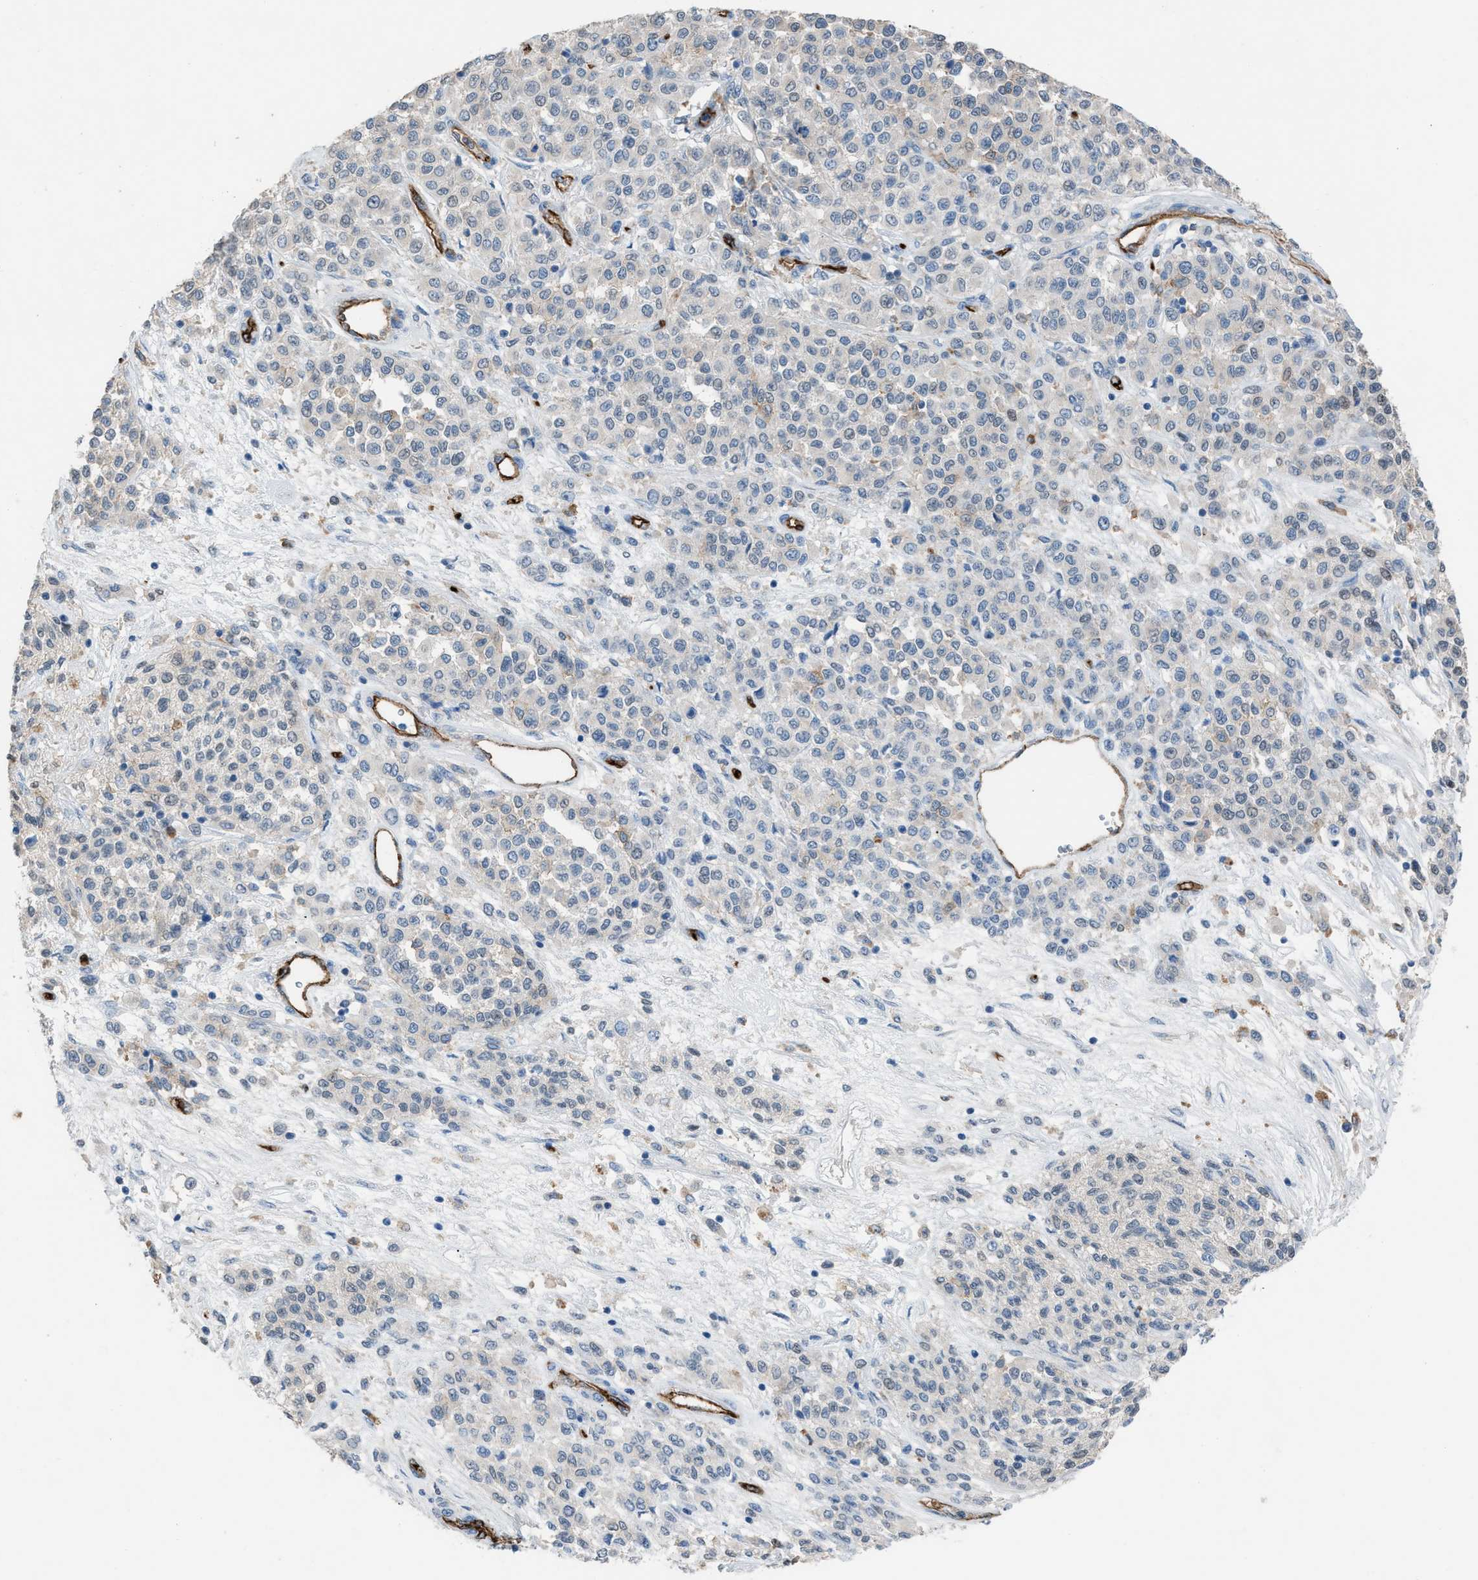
{"staining": {"intensity": "negative", "quantity": "none", "location": "none"}, "tissue": "melanoma", "cell_type": "Tumor cells", "image_type": "cancer", "snomed": [{"axis": "morphology", "description": "Malignant melanoma, Metastatic site"}, {"axis": "topography", "description": "Pancreas"}], "caption": "Tumor cells show no significant protein staining in melanoma.", "gene": "DYSF", "patient": {"sex": "female", "age": 30}}